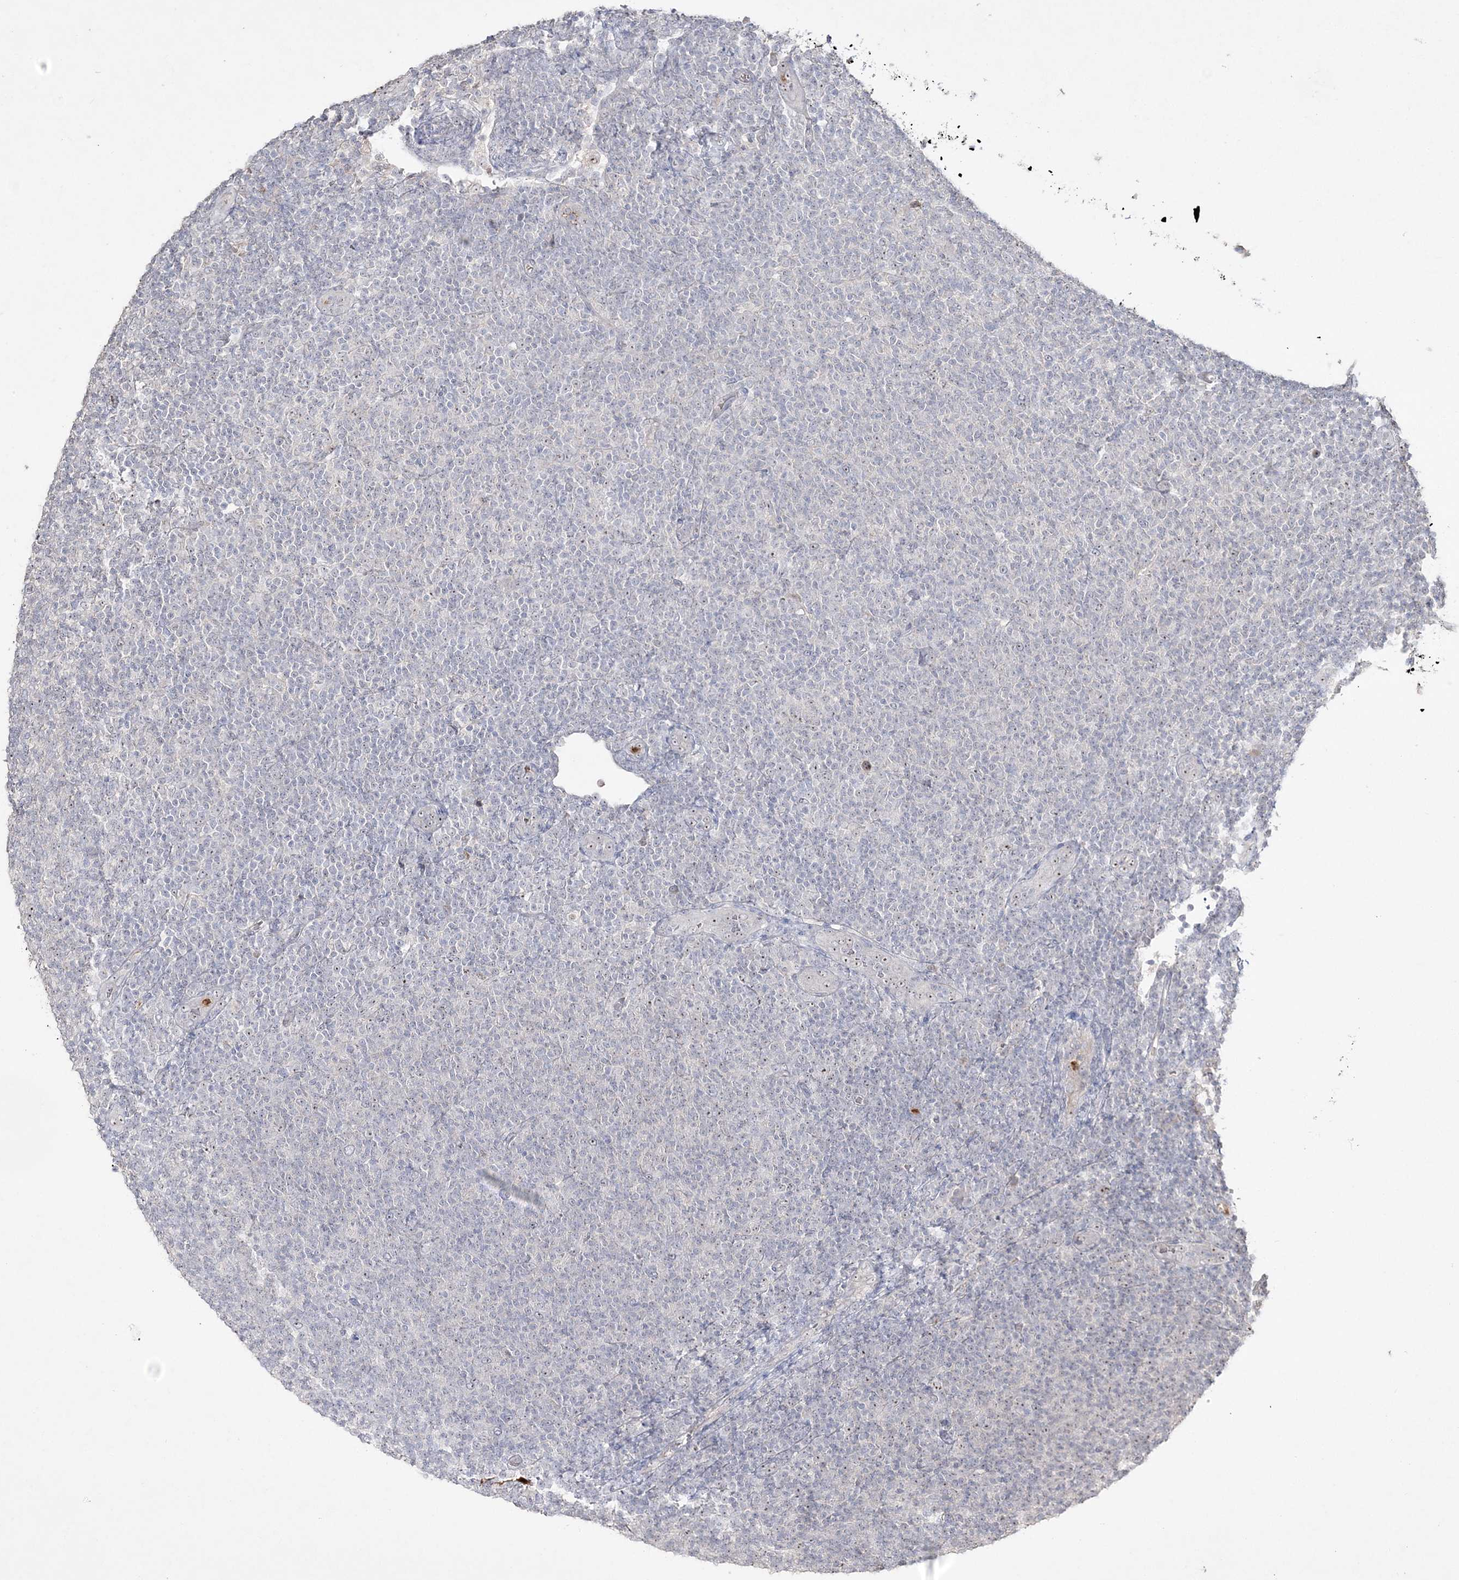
{"staining": {"intensity": "negative", "quantity": "none", "location": "none"}, "tissue": "lymphoma", "cell_type": "Tumor cells", "image_type": "cancer", "snomed": [{"axis": "morphology", "description": "Malignant lymphoma, non-Hodgkin's type, Low grade"}, {"axis": "topography", "description": "Lymph node"}], "caption": "Immunohistochemistry photomicrograph of neoplastic tissue: human malignant lymphoma, non-Hodgkin's type (low-grade) stained with DAB shows no significant protein expression in tumor cells. Nuclei are stained in blue.", "gene": "NOP16", "patient": {"sex": "male", "age": 66}}